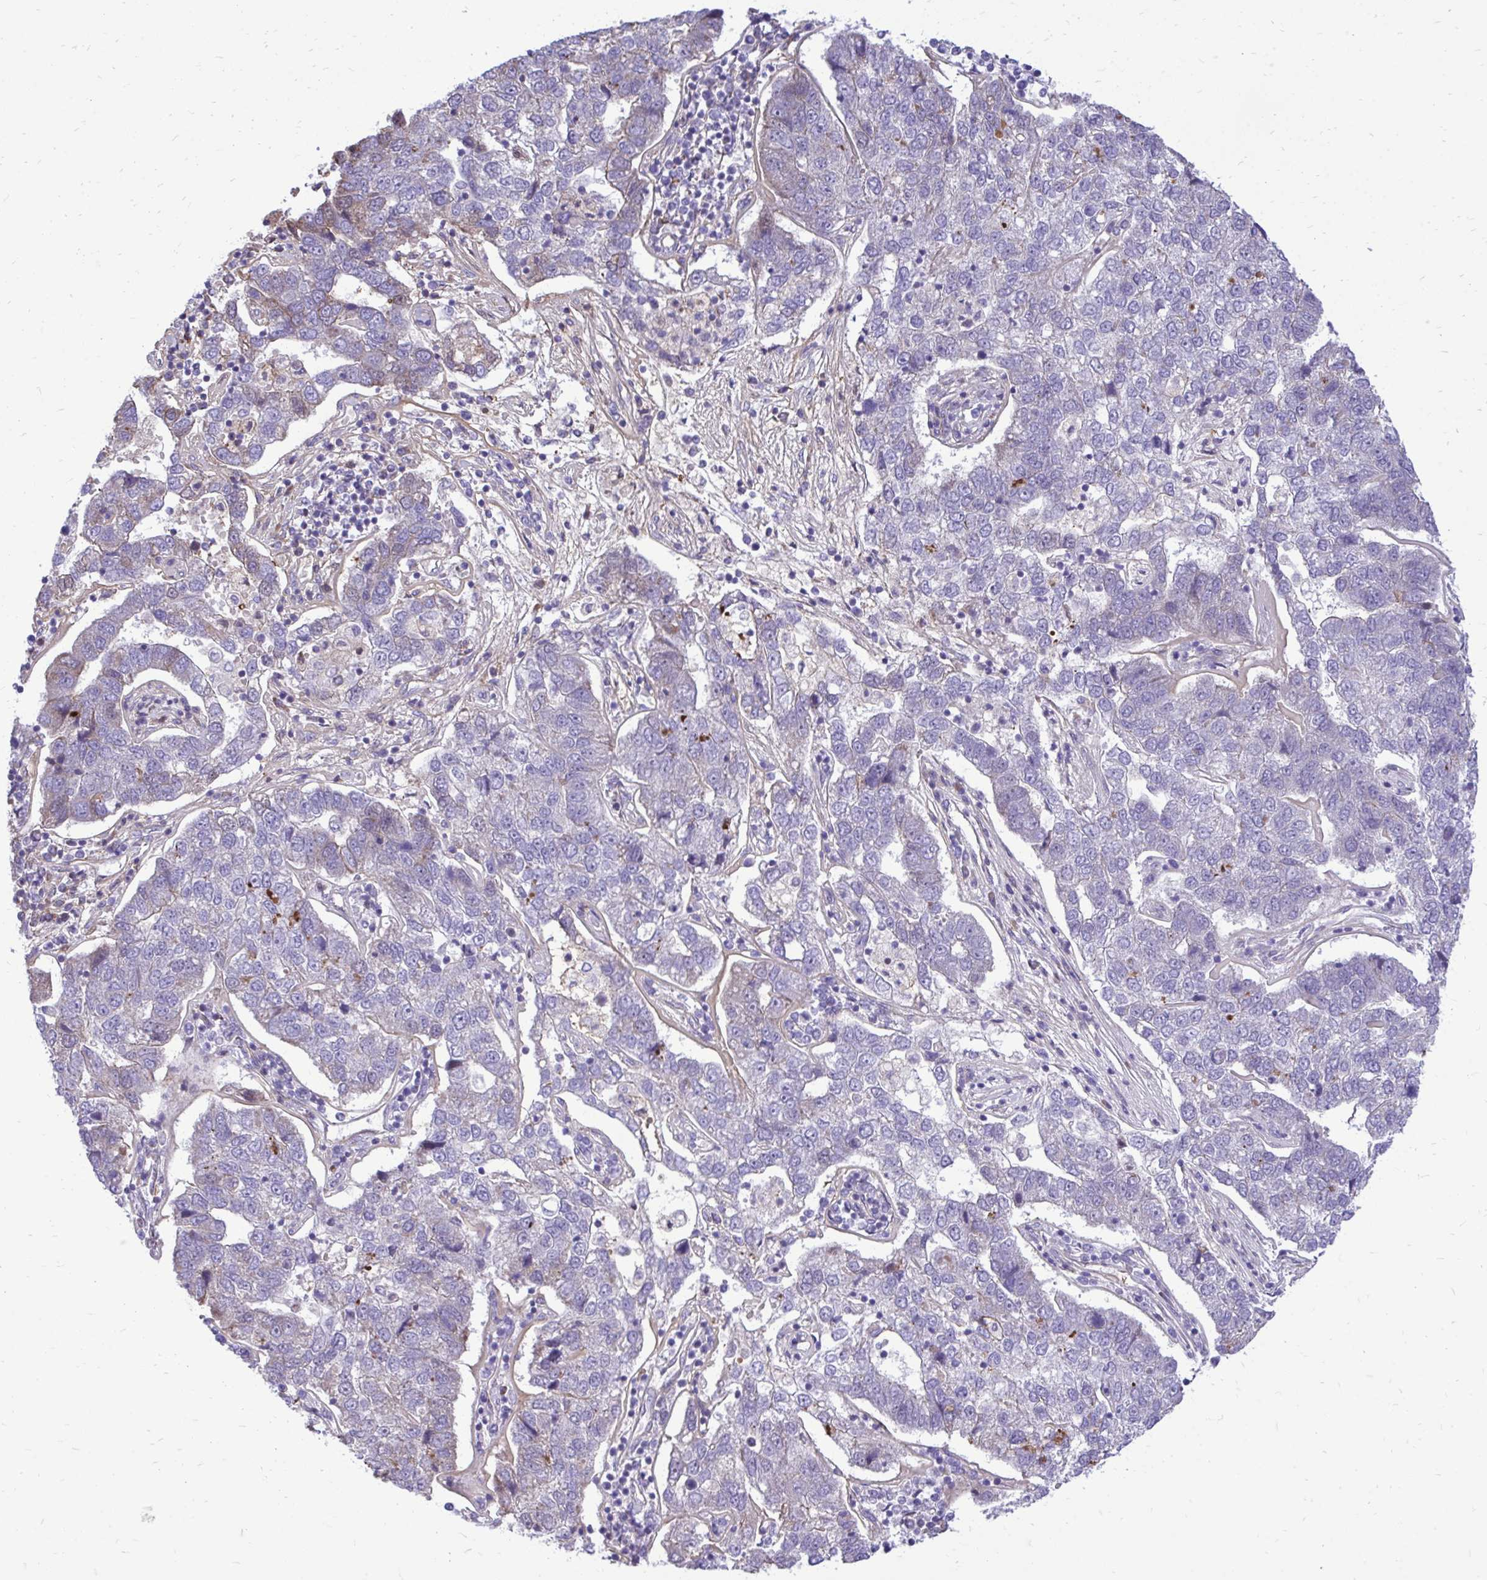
{"staining": {"intensity": "negative", "quantity": "none", "location": "none"}, "tissue": "pancreatic cancer", "cell_type": "Tumor cells", "image_type": "cancer", "snomed": [{"axis": "morphology", "description": "Adenocarcinoma, NOS"}, {"axis": "topography", "description": "Pancreas"}], "caption": "A histopathology image of human adenocarcinoma (pancreatic) is negative for staining in tumor cells.", "gene": "ATP13A2", "patient": {"sex": "female", "age": 61}}